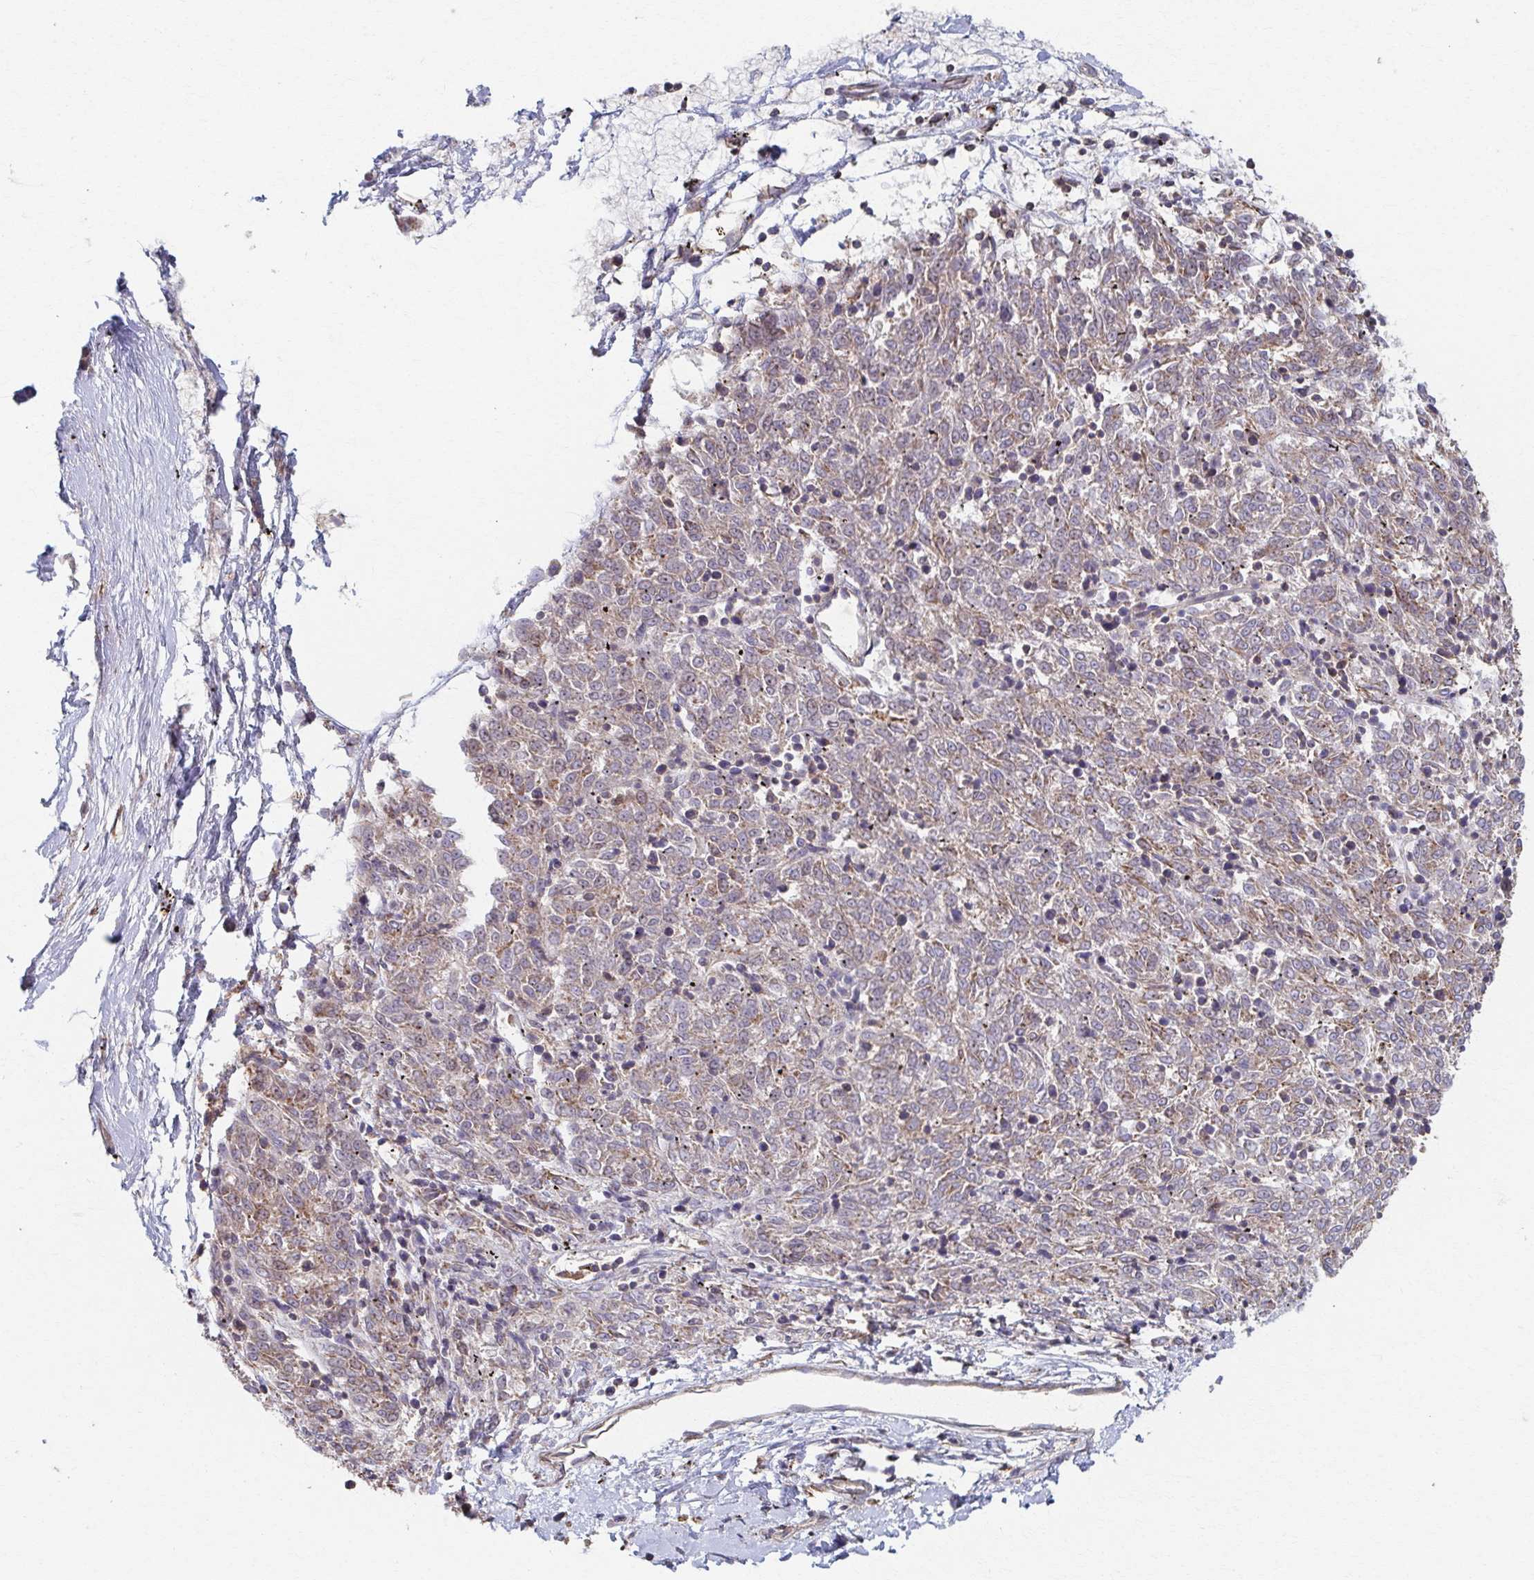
{"staining": {"intensity": "moderate", "quantity": ">75%", "location": "cytoplasmic/membranous"}, "tissue": "melanoma", "cell_type": "Tumor cells", "image_type": "cancer", "snomed": [{"axis": "morphology", "description": "Malignant melanoma, NOS"}, {"axis": "topography", "description": "Skin"}], "caption": "IHC (DAB (3,3'-diaminobenzidine)) staining of malignant melanoma shows moderate cytoplasmic/membranous protein positivity in about >75% of tumor cells.", "gene": "KLHL34", "patient": {"sex": "female", "age": 72}}